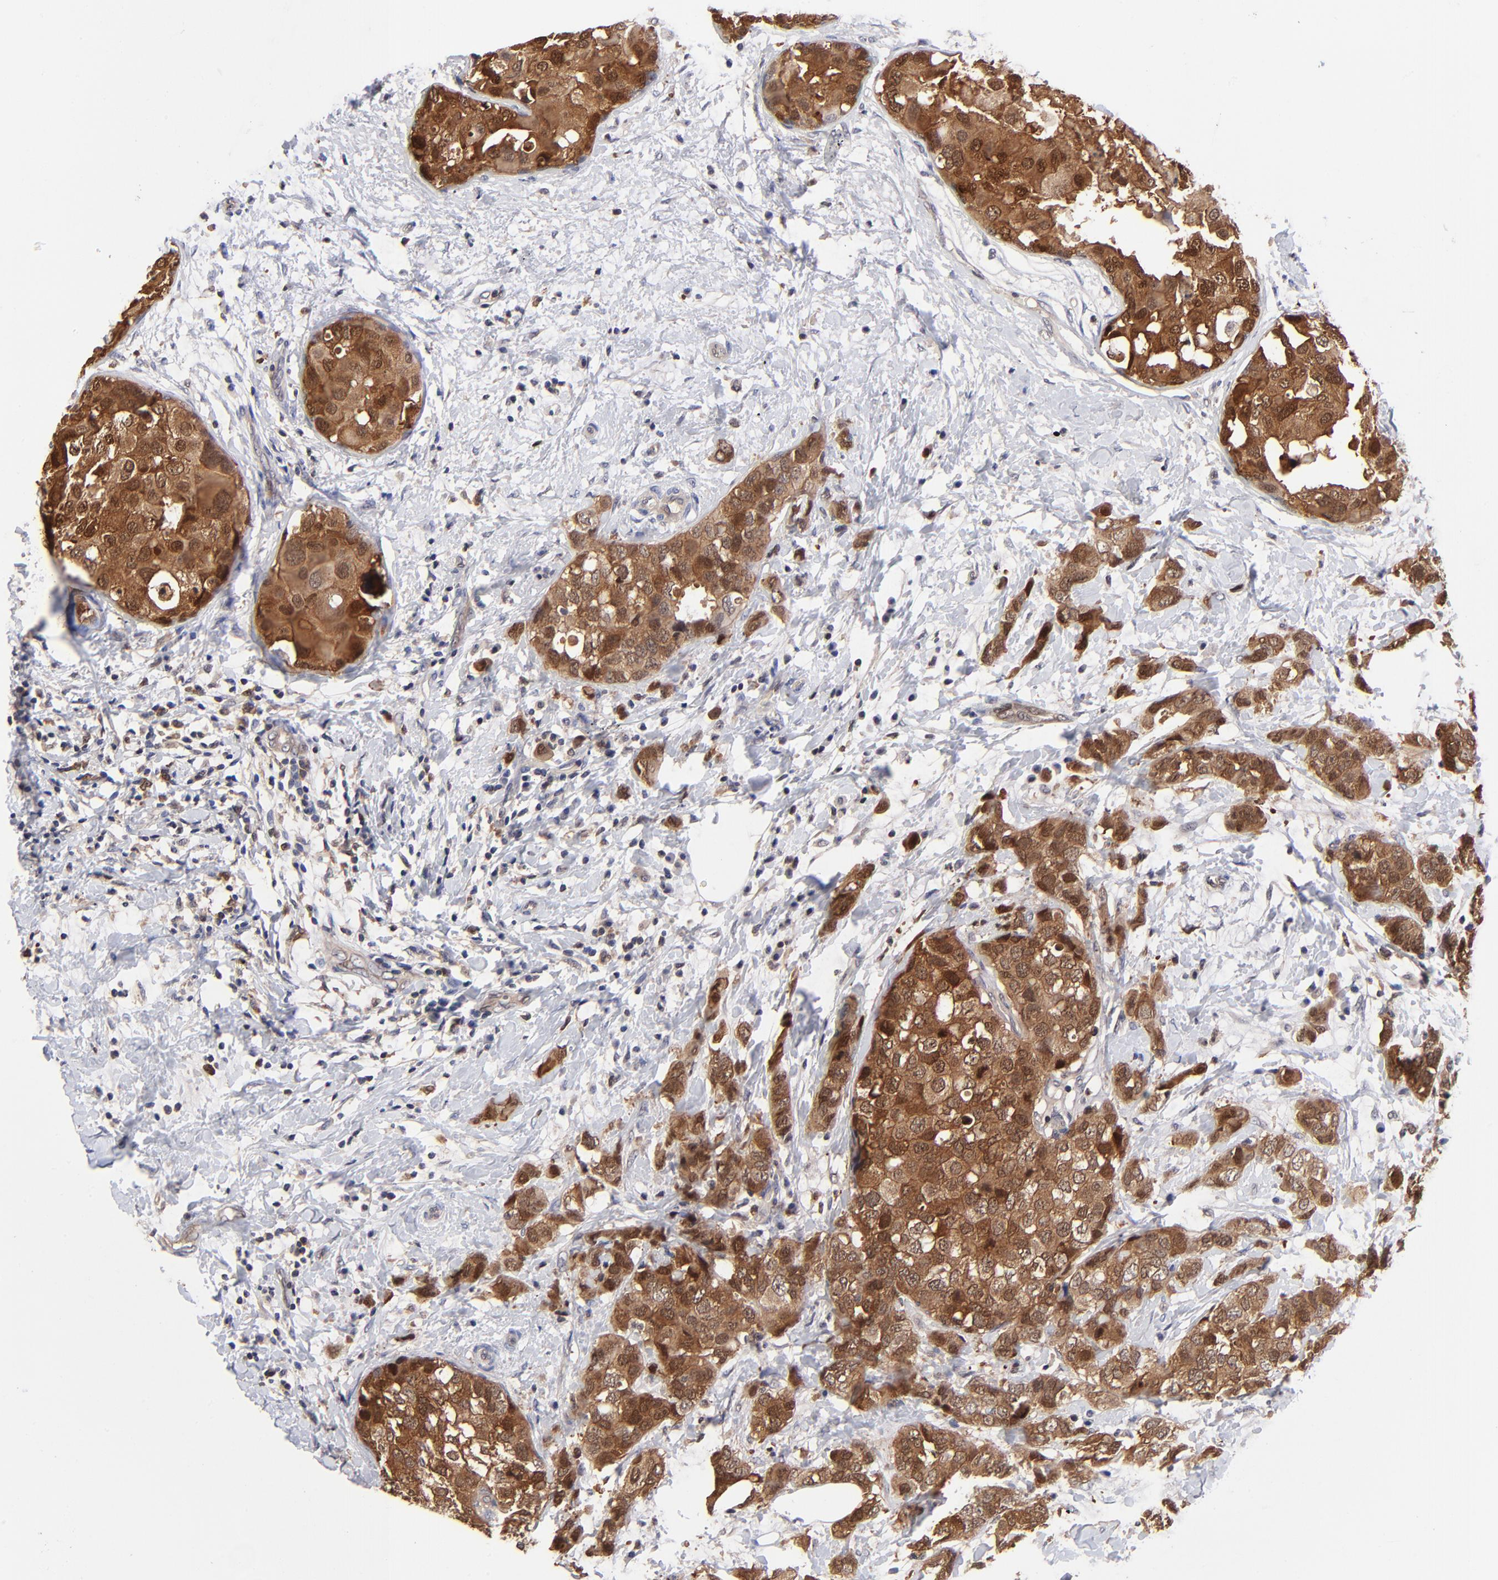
{"staining": {"intensity": "moderate", "quantity": ">75%", "location": "cytoplasmic/membranous,nuclear"}, "tissue": "breast cancer", "cell_type": "Tumor cells", "image_type": "cancer", "snomed": [{"axis": "morphology", "description": "Normal tissue, NOS"}, {"axis": "morphology", "description": "Duct carcinoma"}, {"axis": "topography", "description": "Breast"}], "caption": "Immunohistochemistry (DAB (3,3'-diaminobenzidine)) staining of human breast cancer (invasive ductal carcinoma) exhibits moderate cytoplasmic/membranous and nuclear protein expression in about >75% of tumor cells. The staining is performed using DAB (3,3'-diaminobenzidine) brown chromogen to label protein expression. The nuclei are counter-stained blue using hematoxylin.", "gene": "DCTPP1", "patient": {"sex": "female", "age": 50}}